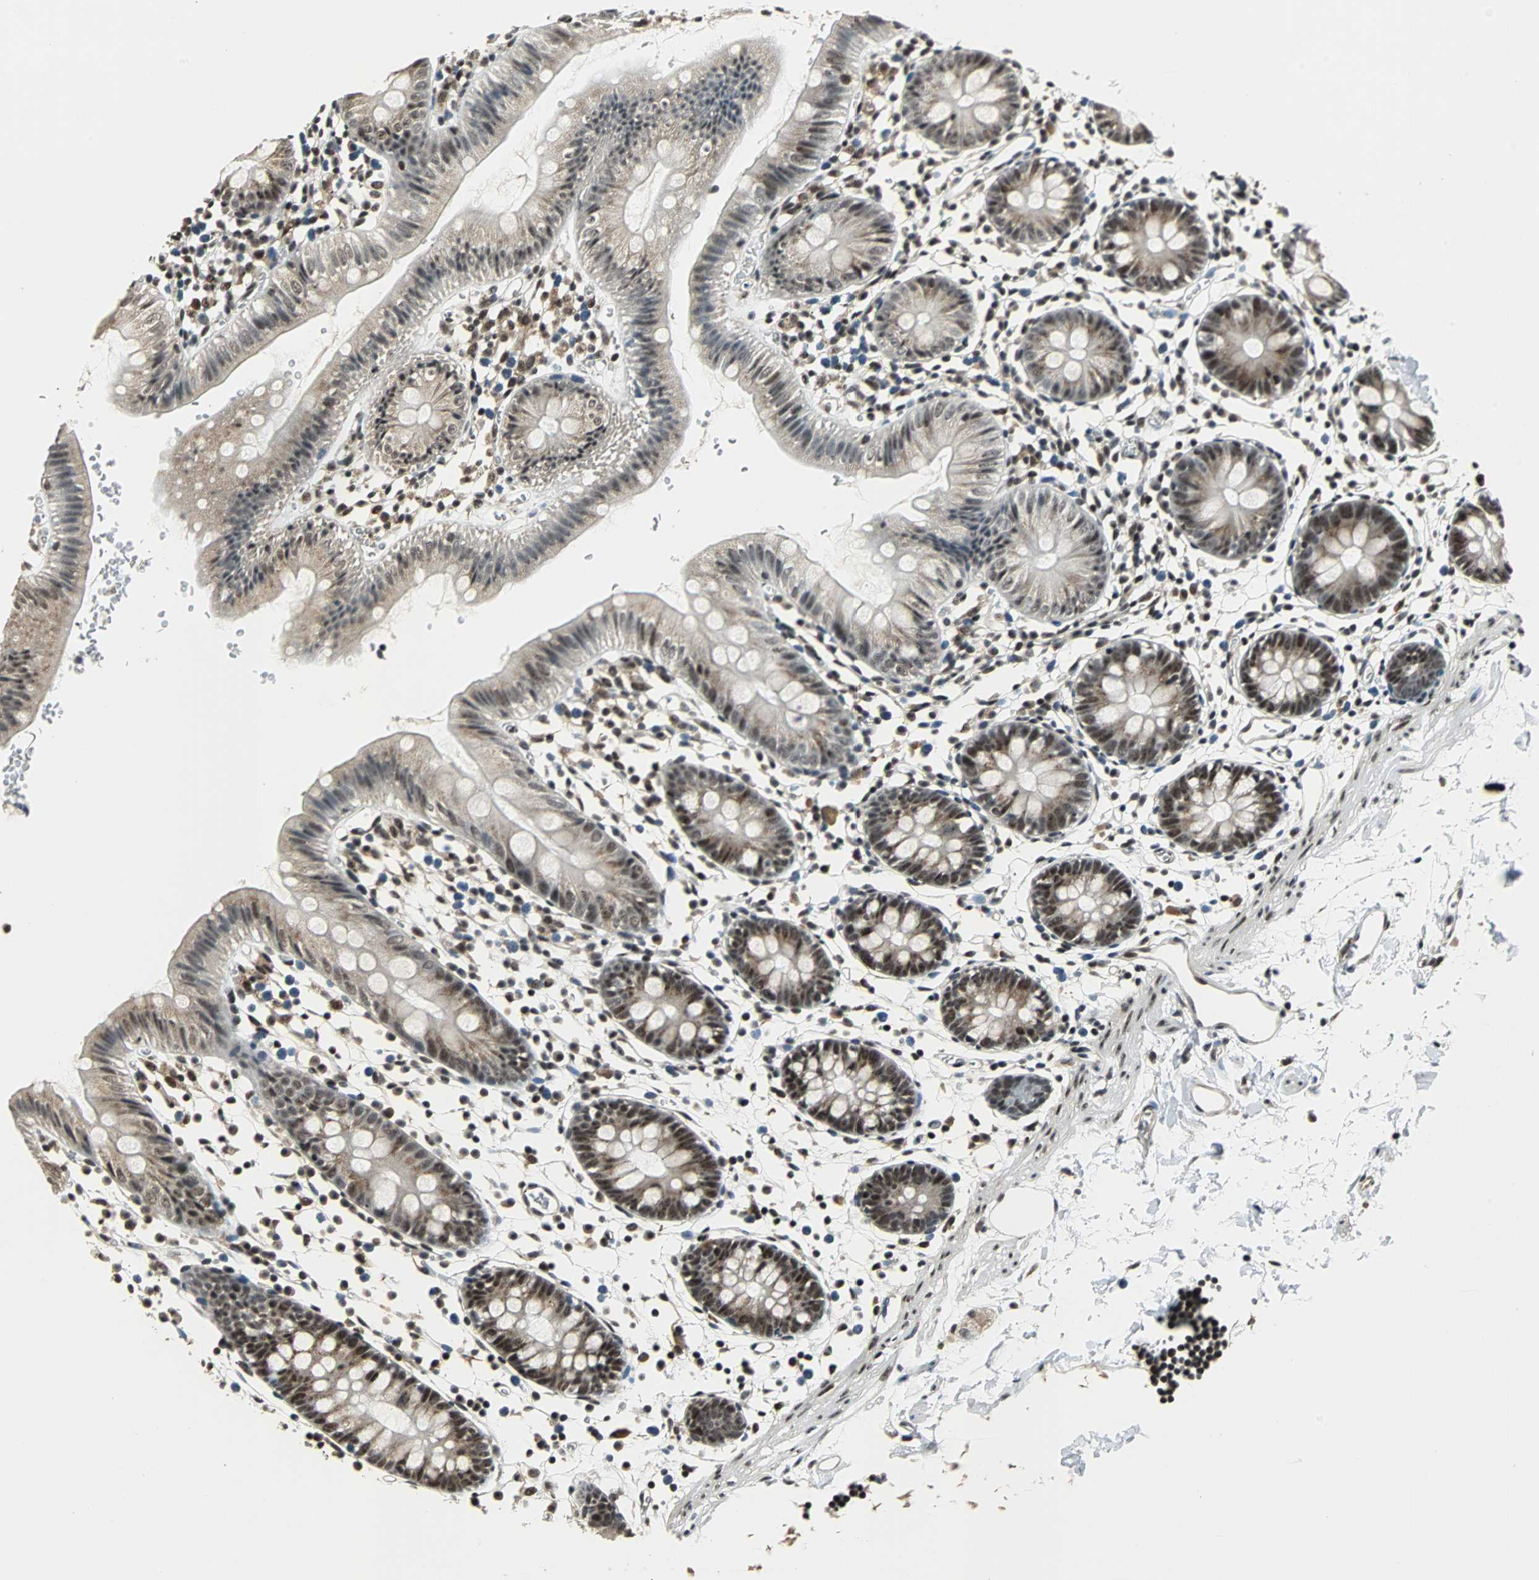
{"staining": {"intensity": "weak", "quantity": ">75%", "location": "cytoplasmic/membranous,nuclear"}, "tissue": "colon", "cell_type": "Endothelial cells", "image_type": "normal", "snomed": [{"axis": "morphology", "description": "Normal tissue, NOS"}, {"axis": "topography", "description": "Colon"}], "caption": "DAB immunohistochemical staining of normal human colon exhibits weak cytoplasmic/membranous,nuclear protein staining in about >75% of endothelial cells.", "gene": "MED4", "patient": {"sex": "male", "age": 14}}